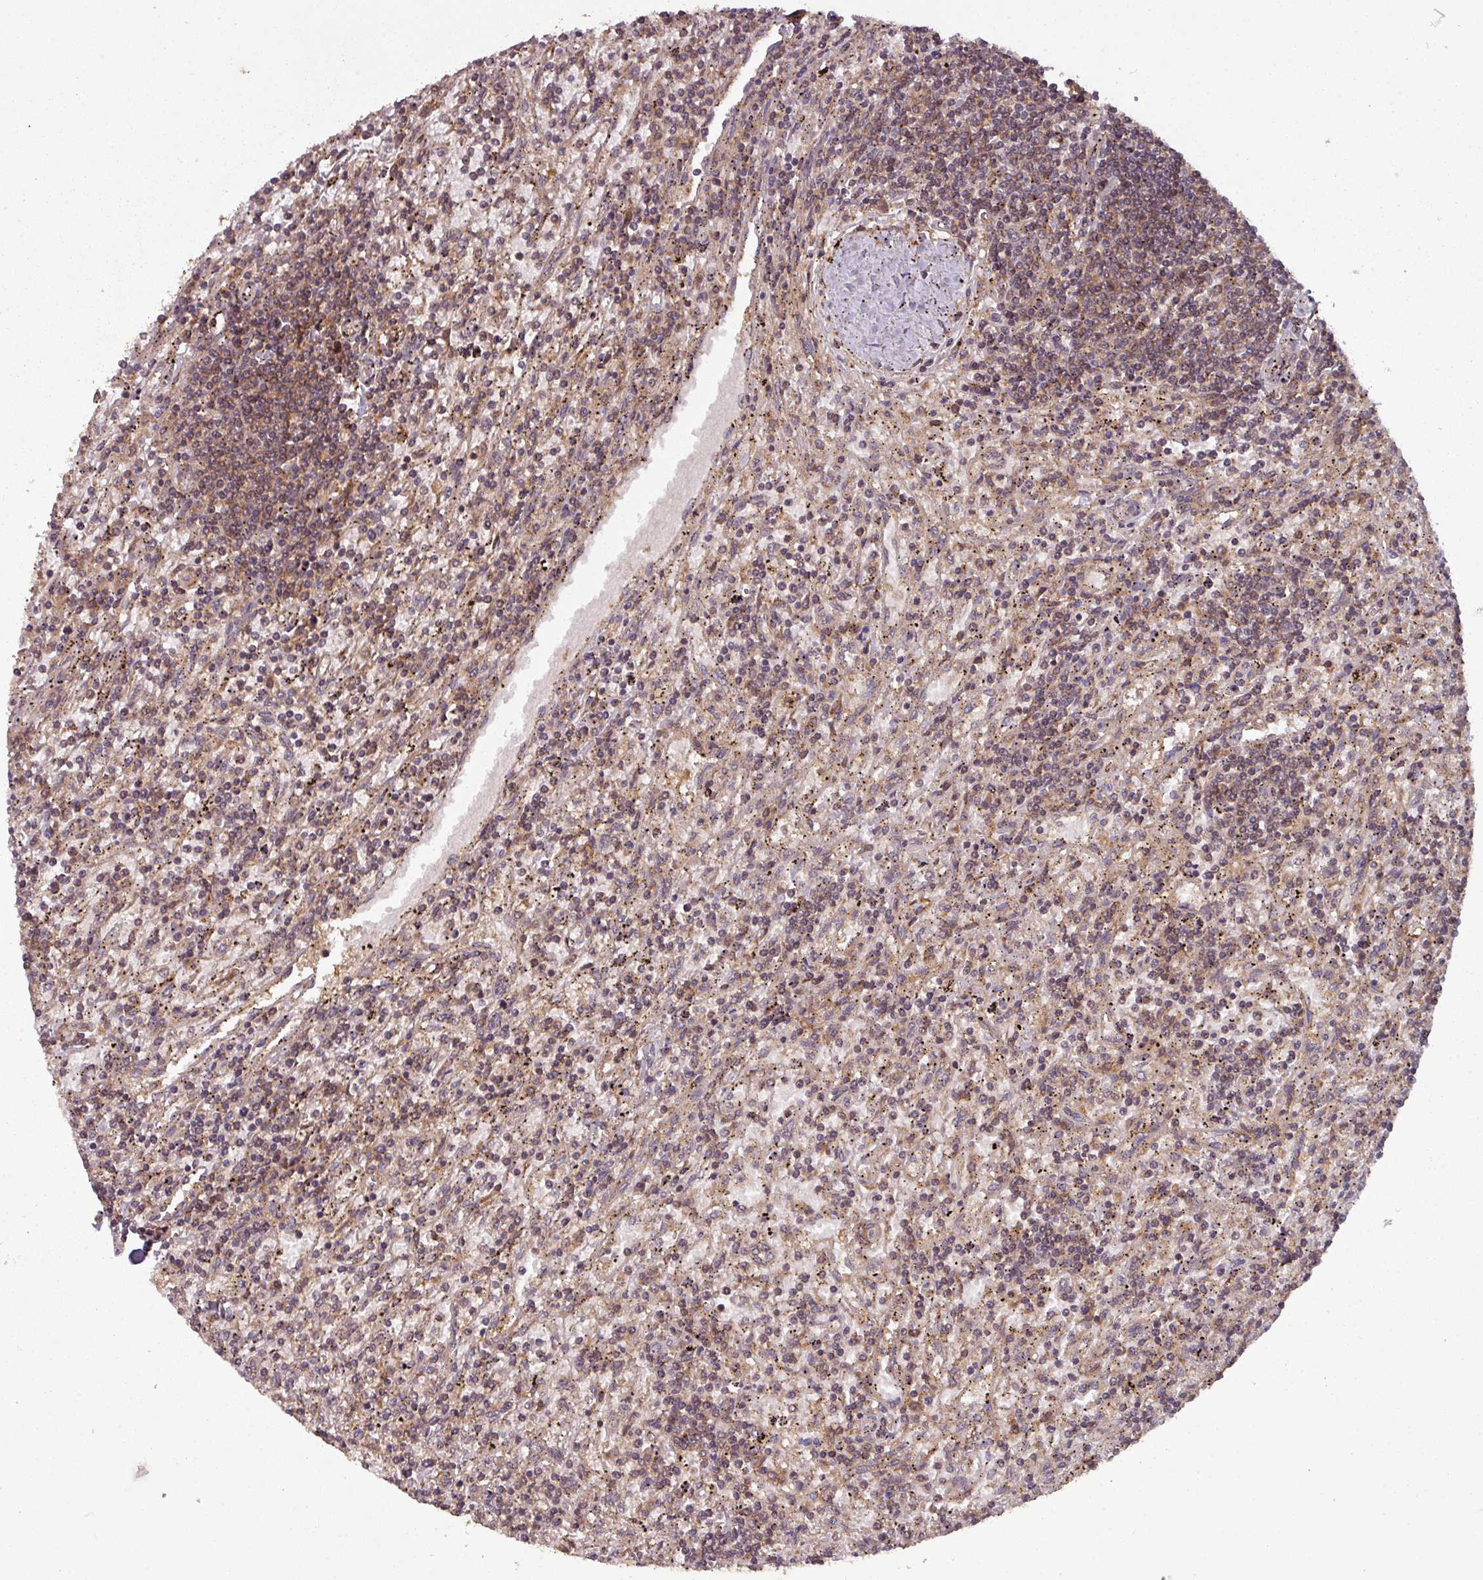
{"staining": {"intensity": "weak", "quantity": "25%-75%", "location": "cytoplasmic/membranous"}, "tissue": "lymphoma", "cell_type": "Tumor cells", "image_type": "cancer", "snomed": [{"axis": "morphology", "description": "Malignant lymphoma, non-Hodgkin's type, Low grade"}, {"axis": "topography", "description": "Spleen"}], "caption": "Lymphoma stained with DAB immunohistochemistry (IHC) displays low levels of weak cytoplasmic/membranous positivity in about 25%-75% of tumor cells.", "gene": "GSKIP", "patient": {"sex": "male", "age": 76}}